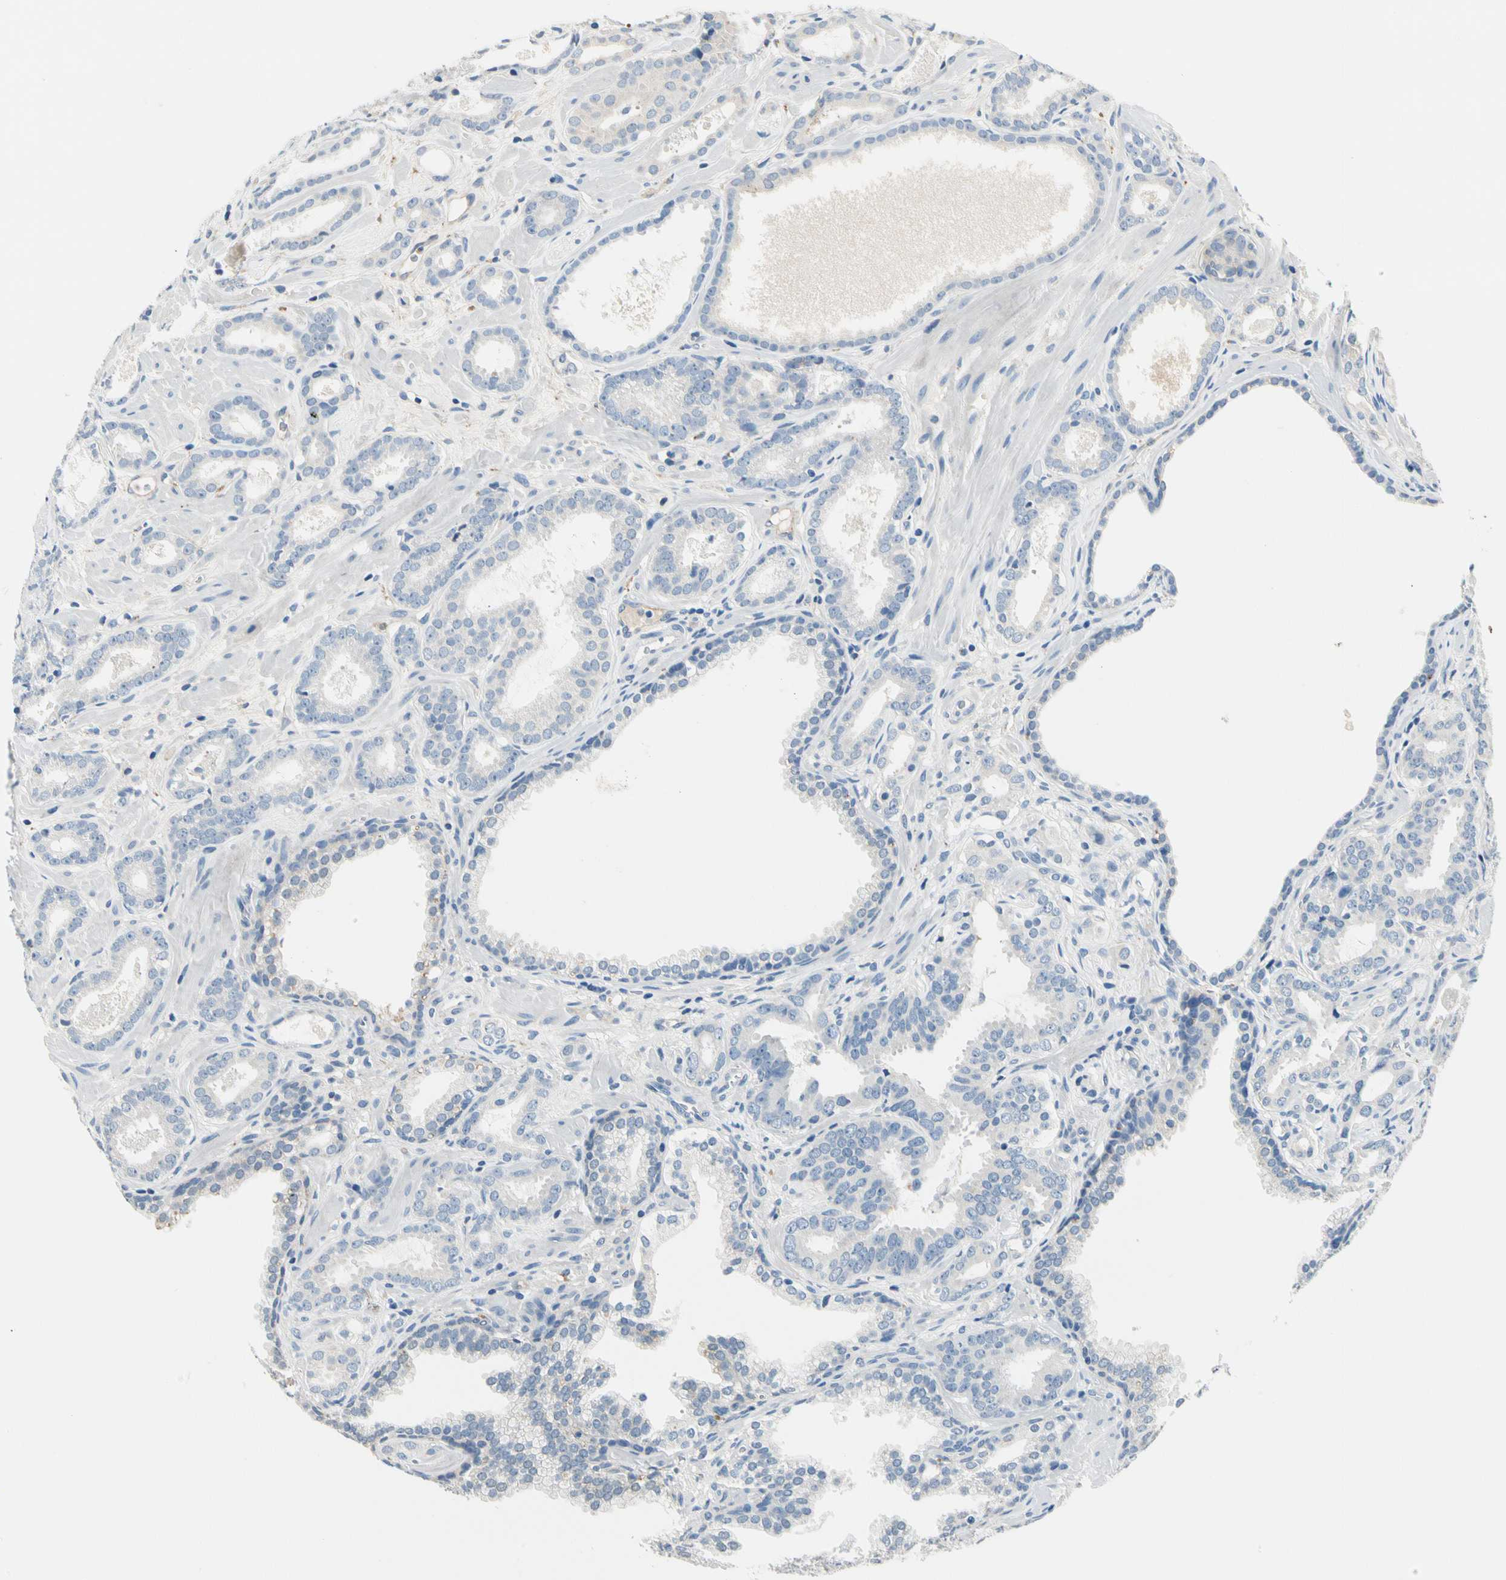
{"staining": {"intensity": "negative", "quantity": "none", "location": "none"}, "tissue": "prostate cancer", "cell_type": "Tumor cells", "image_type": "cancer", "snomed": [{"axis": "morphology", "description": "Adenocarcinoma, Low grade"}, {"axis": "topography", "description": "Prostate"}], "caption": "IHC micrograph of neoplastic tissue: human prostate cancer stained with DAB (3,3'-diaminobenzidine) displays no significant protein staining in tumor cells.", "gene": "TGFBR3", "patient": {"sex": "male", "age": 57}}